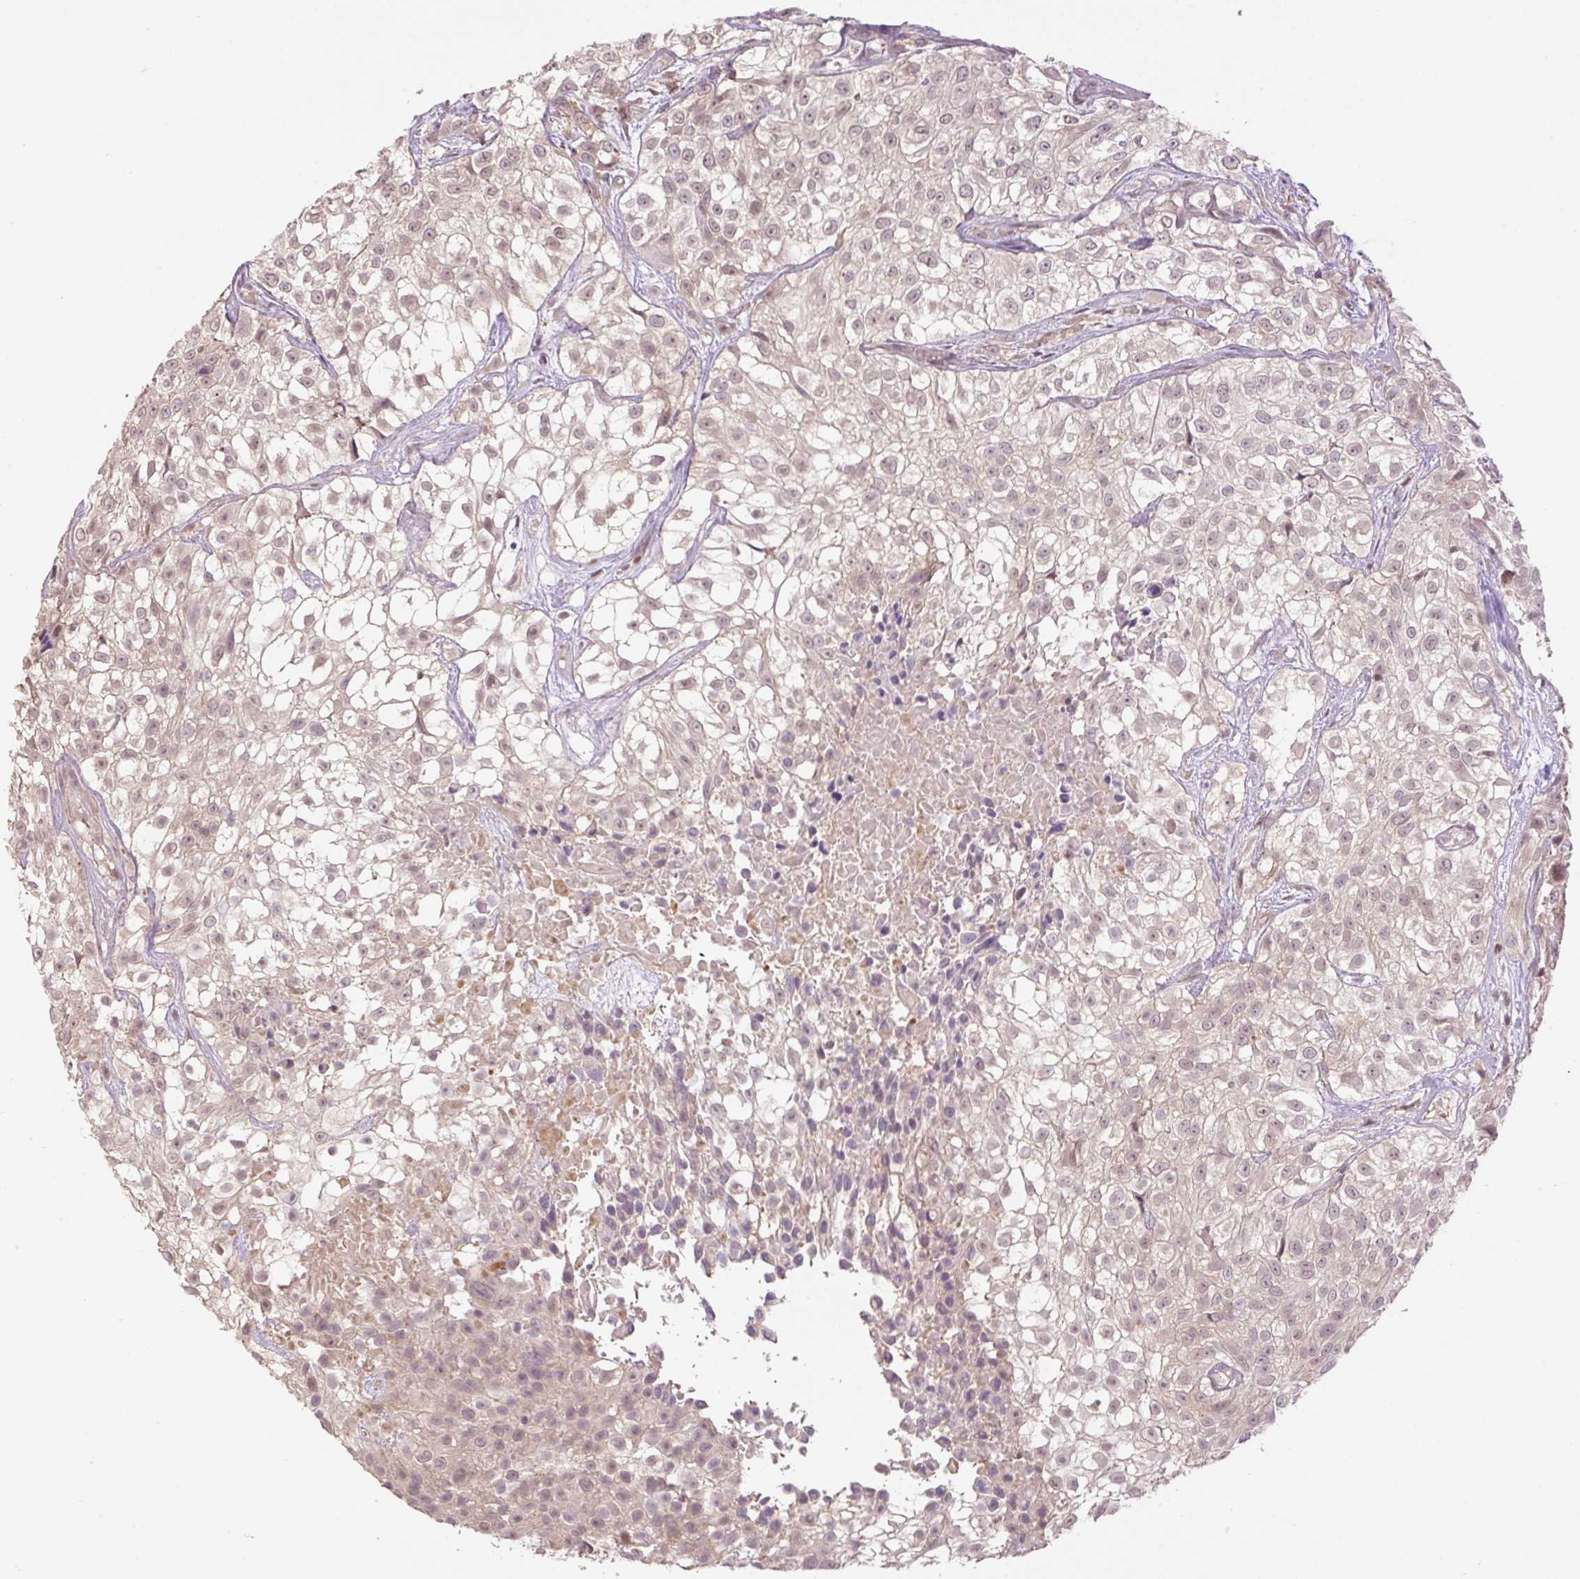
{"staining": {"intensity": "weak", "quantity": "25%-75%", "location": "nuclear"}, "tissue": "urothelial cancer", "cell_type": "Tumor cells", "image_type": "cancer", "snomed": [{"axis": "morphology", "description": "Urothelial carcinoma, High grade"}, {"axis": "topography", "description": "Urinary bladder"}], "caption": "Brown immunohistochemical staining in urothelial carcinoma (high-grade) demonstrates weak nuclear staining in approximately 25%-75% of tumor cells.", "gene": "HABP4", "patient": {"sex": "male", "age": 56}}